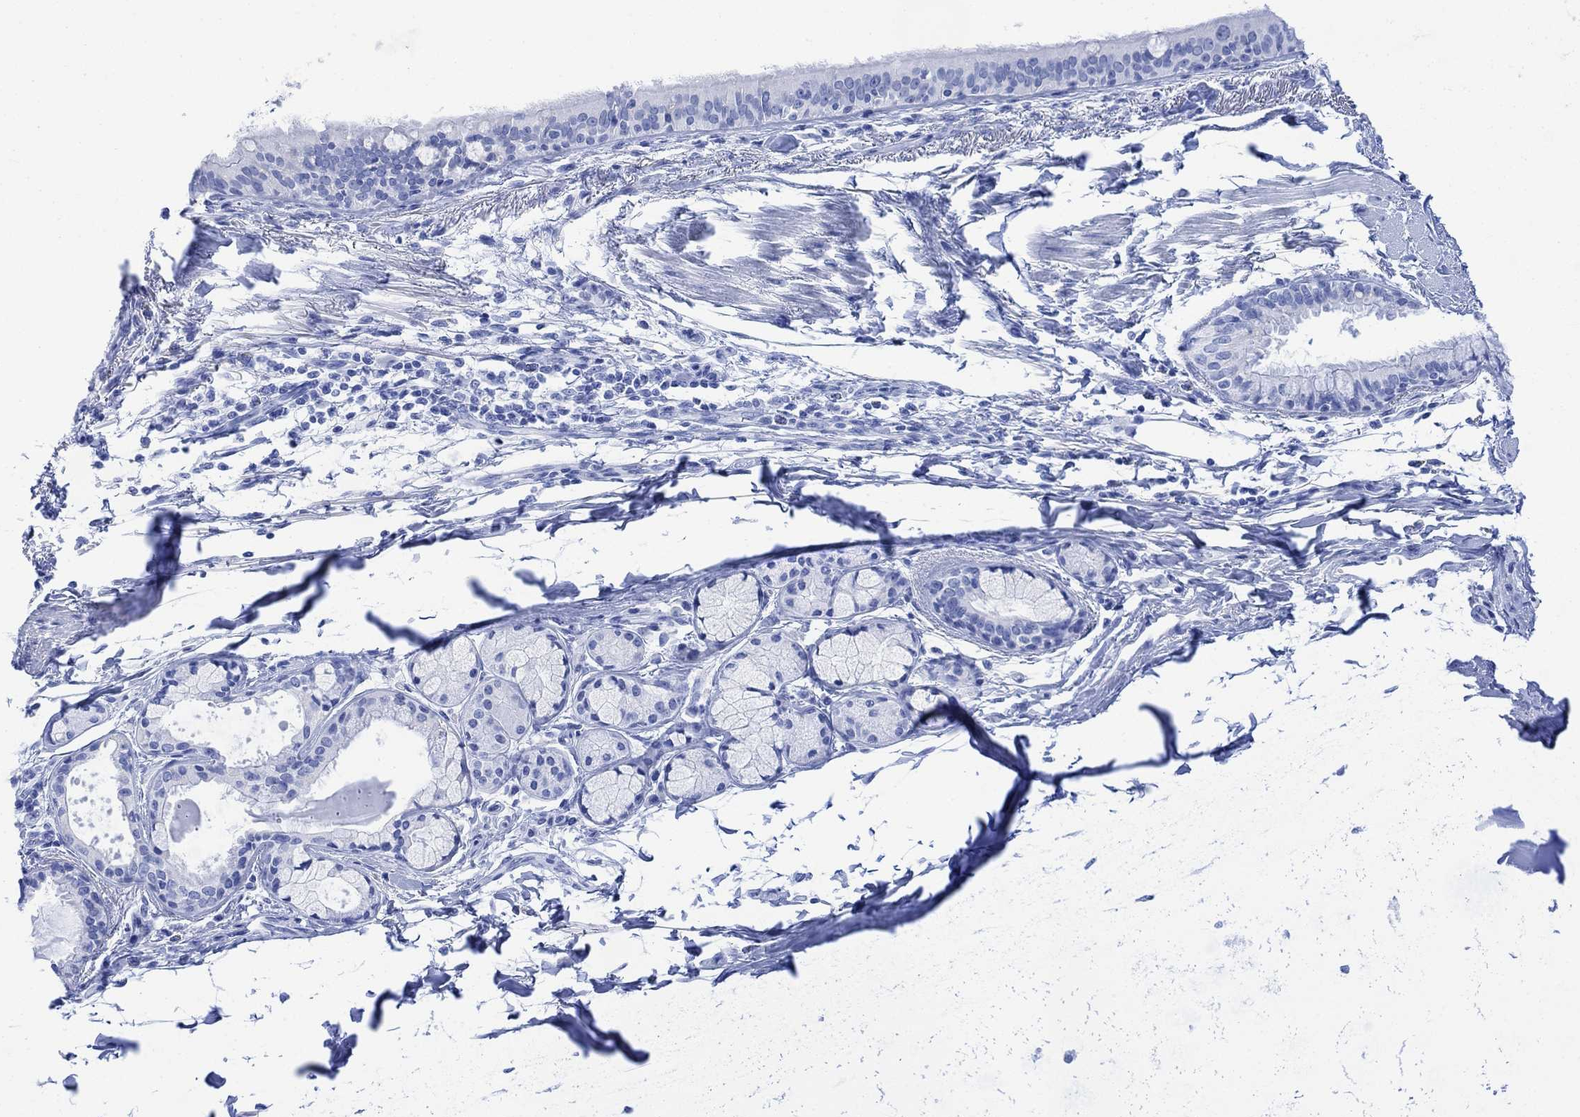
{"staining": {"intensity": "negative", "quantity": "none", "location": "none"}, "tissue": "bronchus", "cell_type": "Respiratory epithelial cells", "image_type": "normal", "snomed": [{"axis": "morphology", "description": "Normal tissue, NOS"}, {"axis": "morphology", "description": "Squamous cell carcinoma, NOS"}, {"axis": "topography", "description": "Bronchus"}, {"axis": "topography", "description": "Lung"}], "caption": "This is a photomicrograph of immunohistochemistry (IHC) staining of benign bronchus, which shows no expression in respiratory epithelial cells.", "gene": "CELF4", "patient": {"sex": "male", "age": 69}}